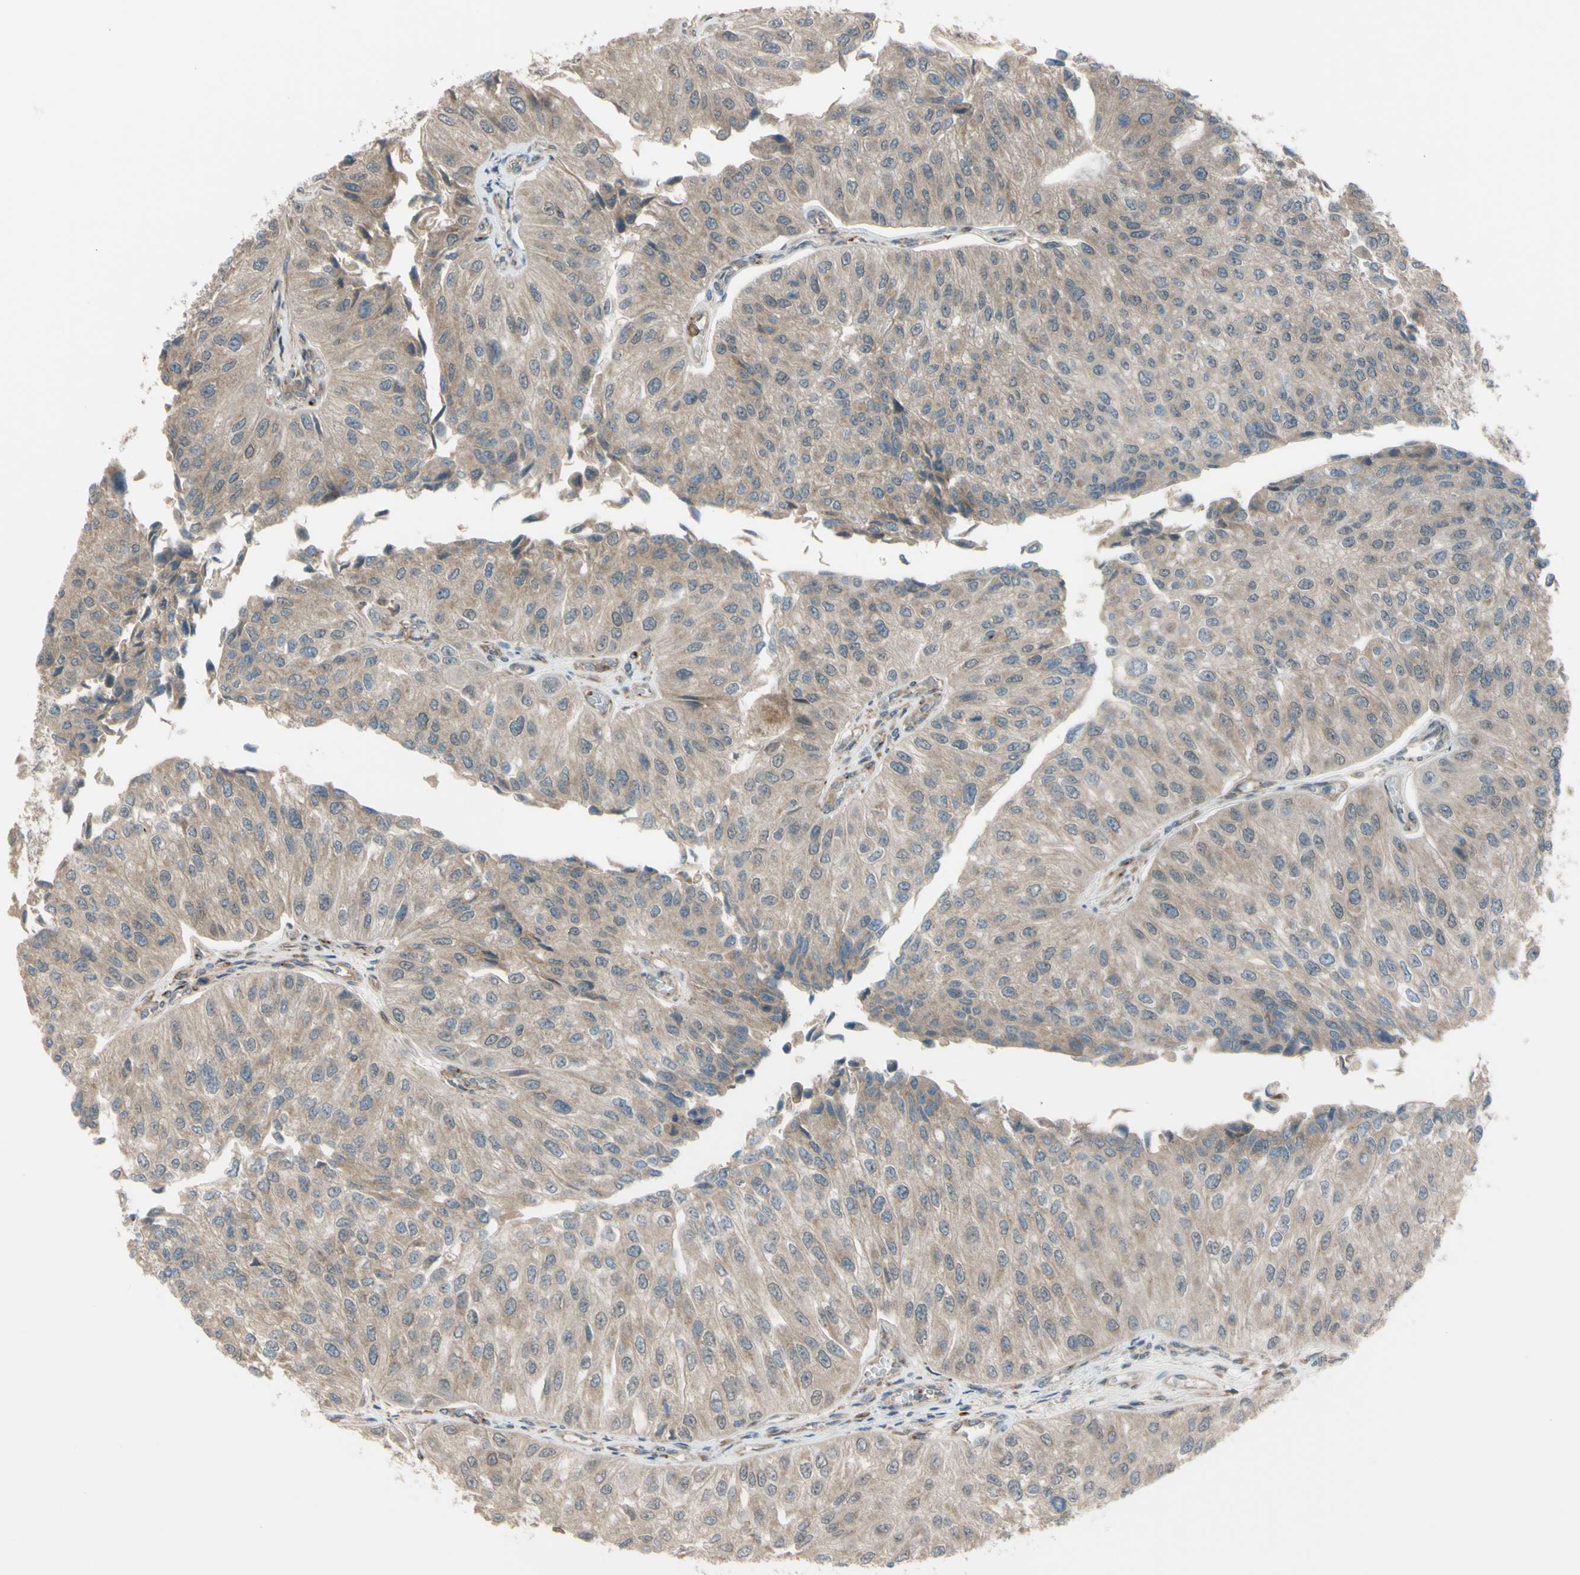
{"staining": {"intensity": "weak", "quantity": "25%-75%", "location": "cytoplasmic/membranous,nuclear"}, "tissue": "urothelial cancer", "cell_type": "Tumor cells", "image_type": "cancer", "snomed": [{"axis": "morphology", "description": "Urothelial carcinoma, High grade"}, {"axis": "topography", "description": "Kidney"}, {"axis": "topography", "description": "Urinary bladder"}], "caption": "This photomicrograph shows immunohistochemistry staining of high-grade urothelial carcinoma, with low weak cytoplasmic/membranous and nuclear expression in about 25%-75% of tumor cells.", "gene": "FLII", "patient": {"sex": "male", "age": 77}}